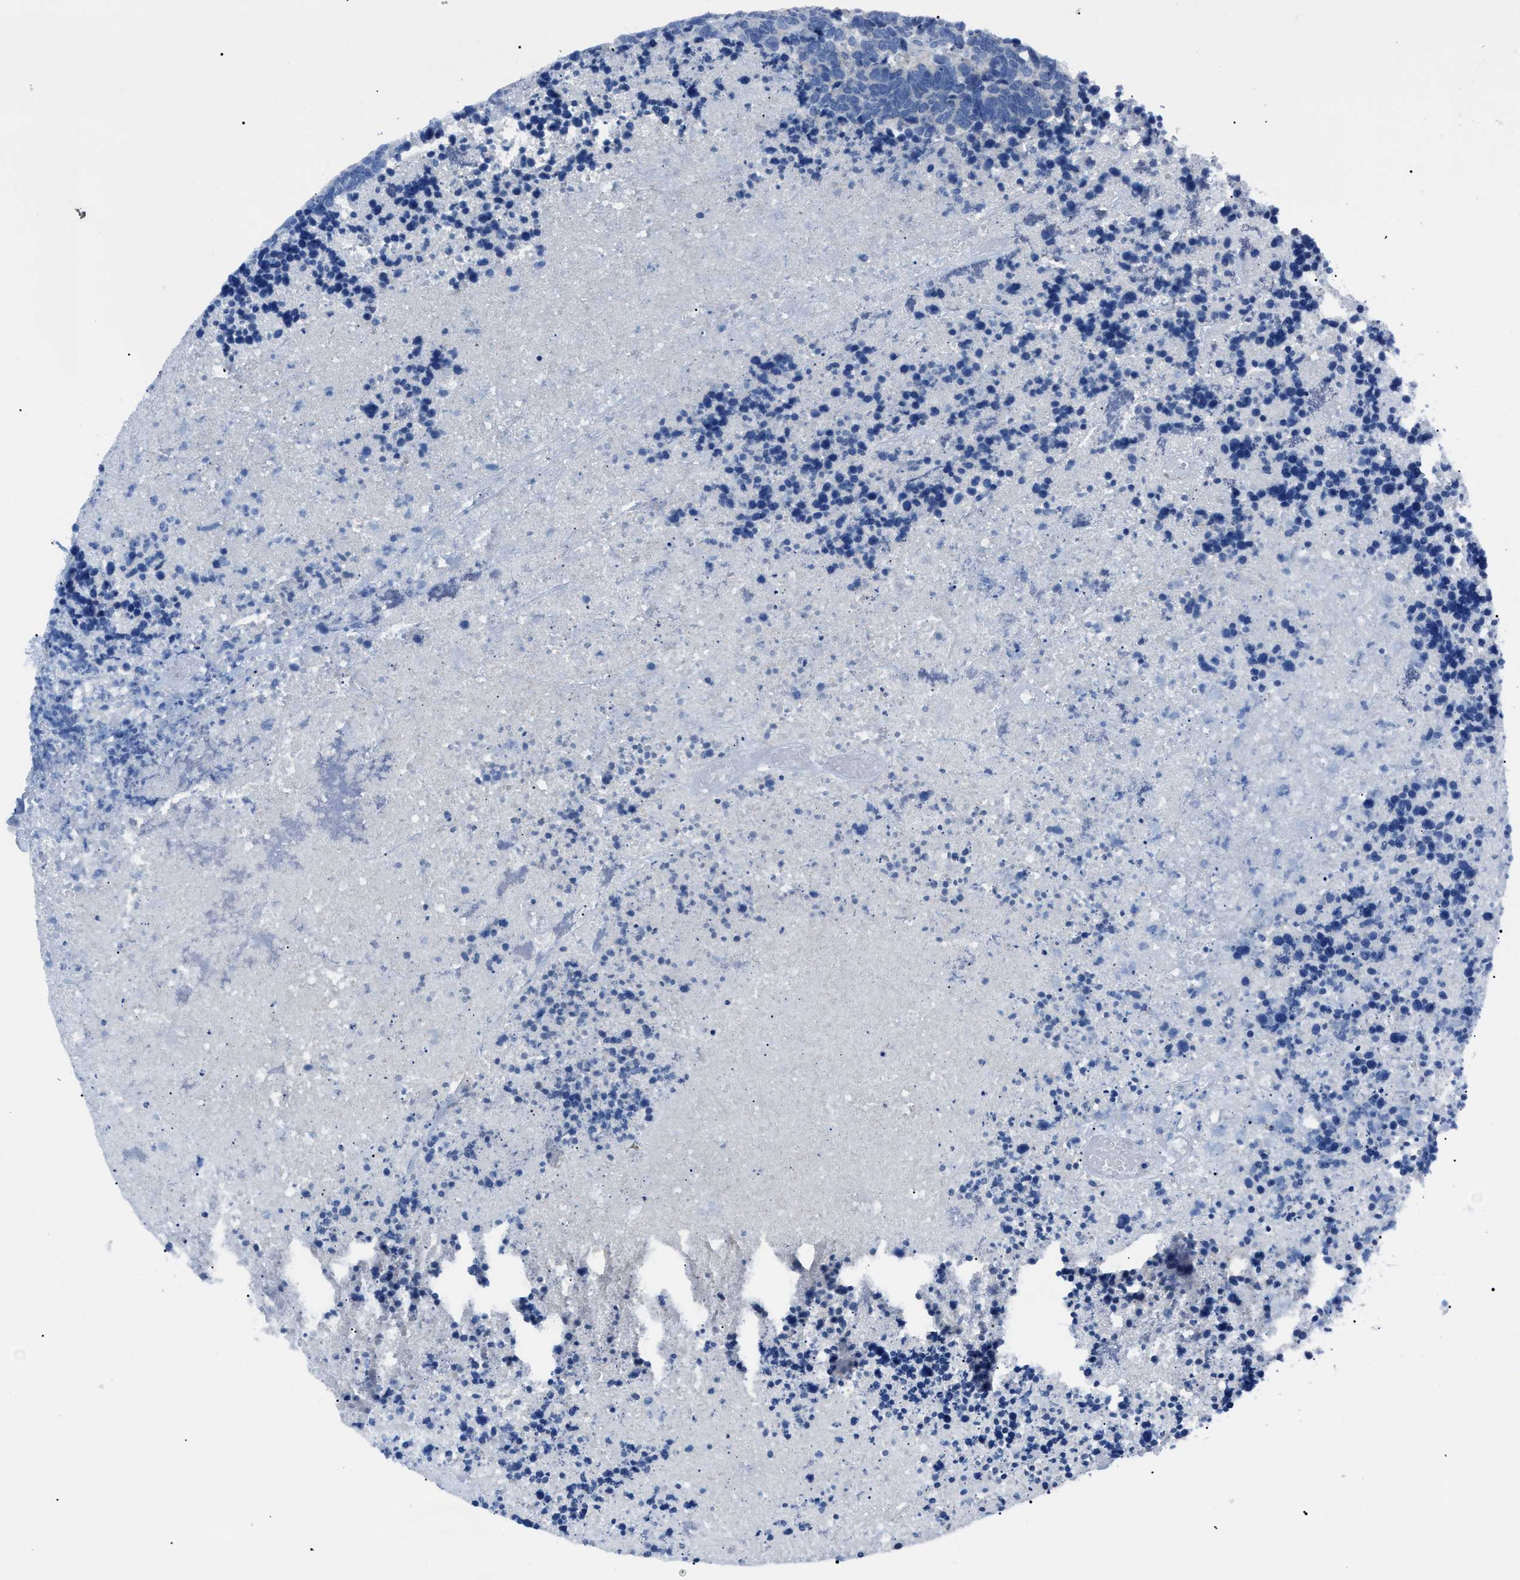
{"staining": {"intensity": "negative", "quantity": "none", "location": "none"}, "tissue": "carcinoid", "cell_type": "Tumor cells", "image_type": "cancer", "snomed": [{"axis": "morphology", "description": "Carcinoma, NOS"}, {"axis": "morphology", "description": "Carcinoid, malignant, NOS"}, {"axis": "topography", "description": "Urinary bladder"}], "caption": "Immunohistochemical staining of human carcinoma reveals no significant staining in tumor cells.", "gene": "LRWD1", "patient": {"sex": "male", "age": 57}}